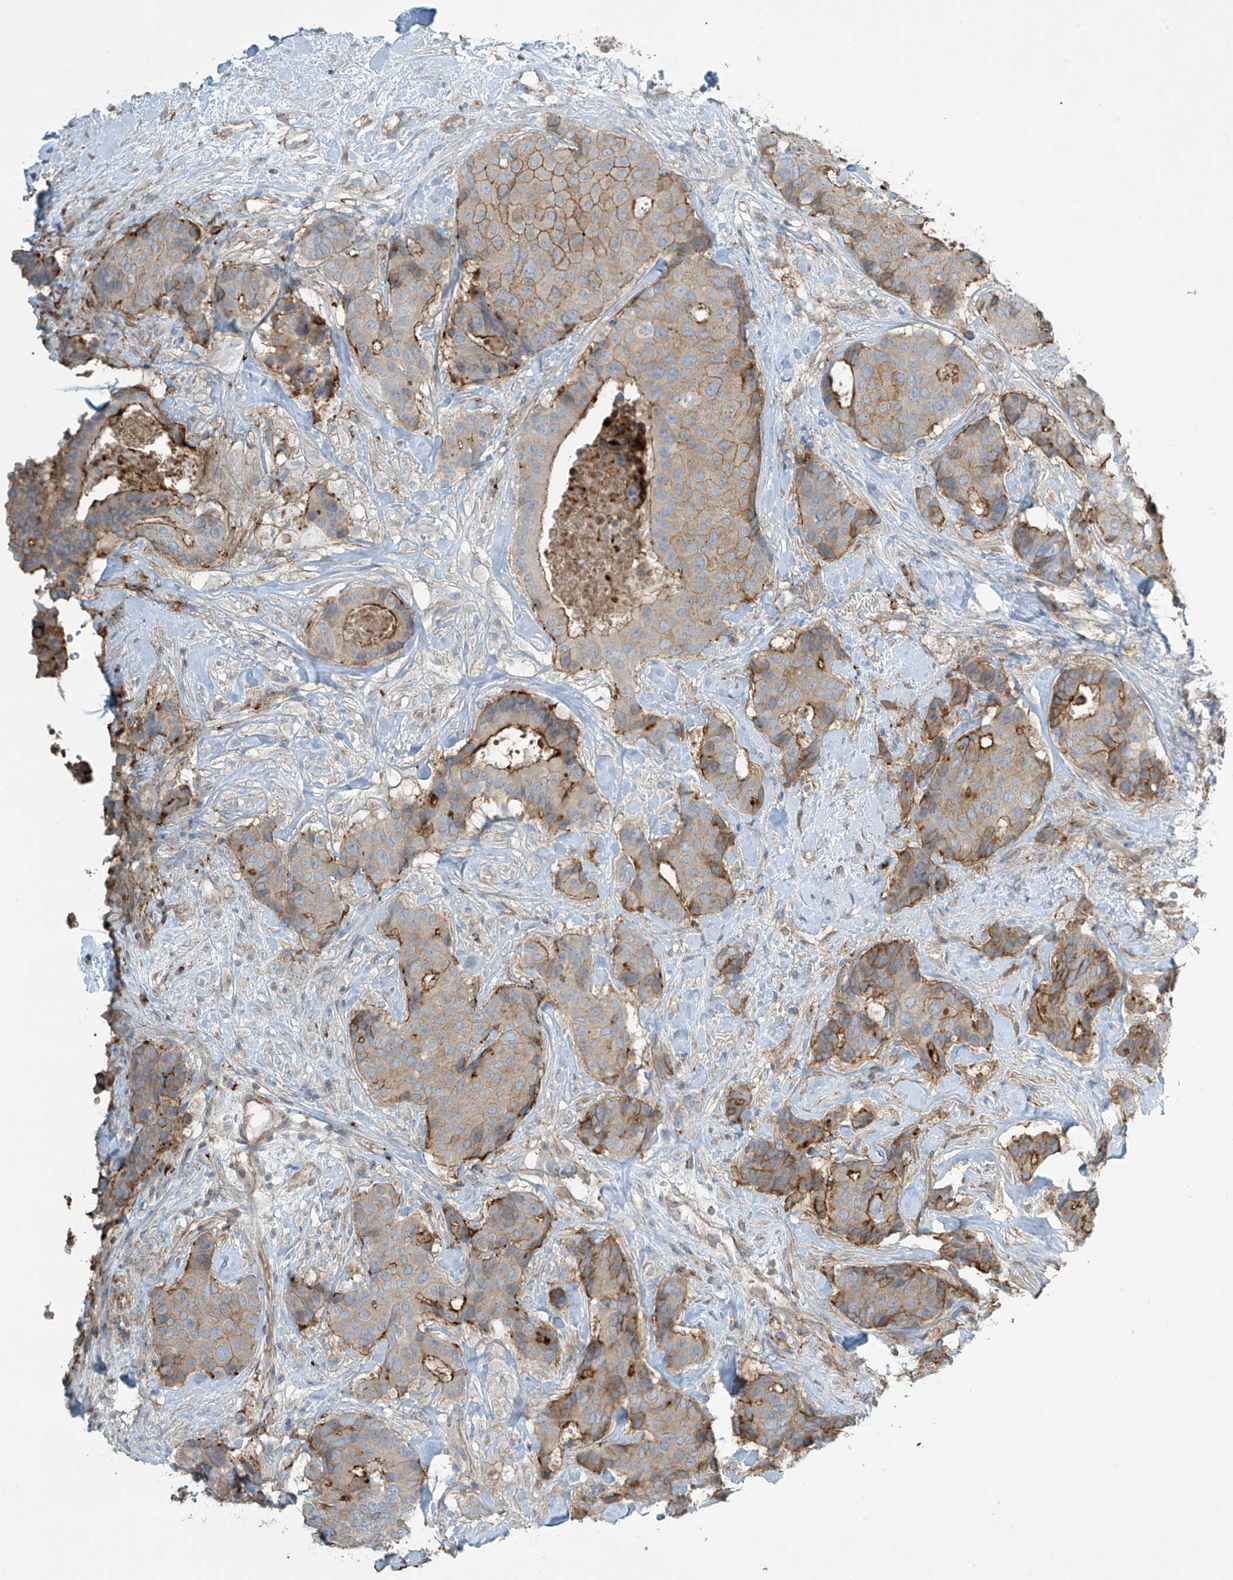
{"staining": {"intensity": "moderate", "quantity": "25%-75%", "location": "cytoplasmic/membranous"}, "tissue": "breast cancer", "cell_type": "Tumor cells", "image_type": "cancer", "snomed": [{"axis": "morphology", "description": "Duct carcinoma"}, {"axis": "topography", "description": "Breast"}], "caption": "This histopathology image reveals IHC staining of intraductal carcinoma (breast), with medium moderate cytoplasmic/membranous staining in about 25%-75% of tumor cells.", "gene": "SLC9A2", "patient": {"sex": "female", "age": 75}}